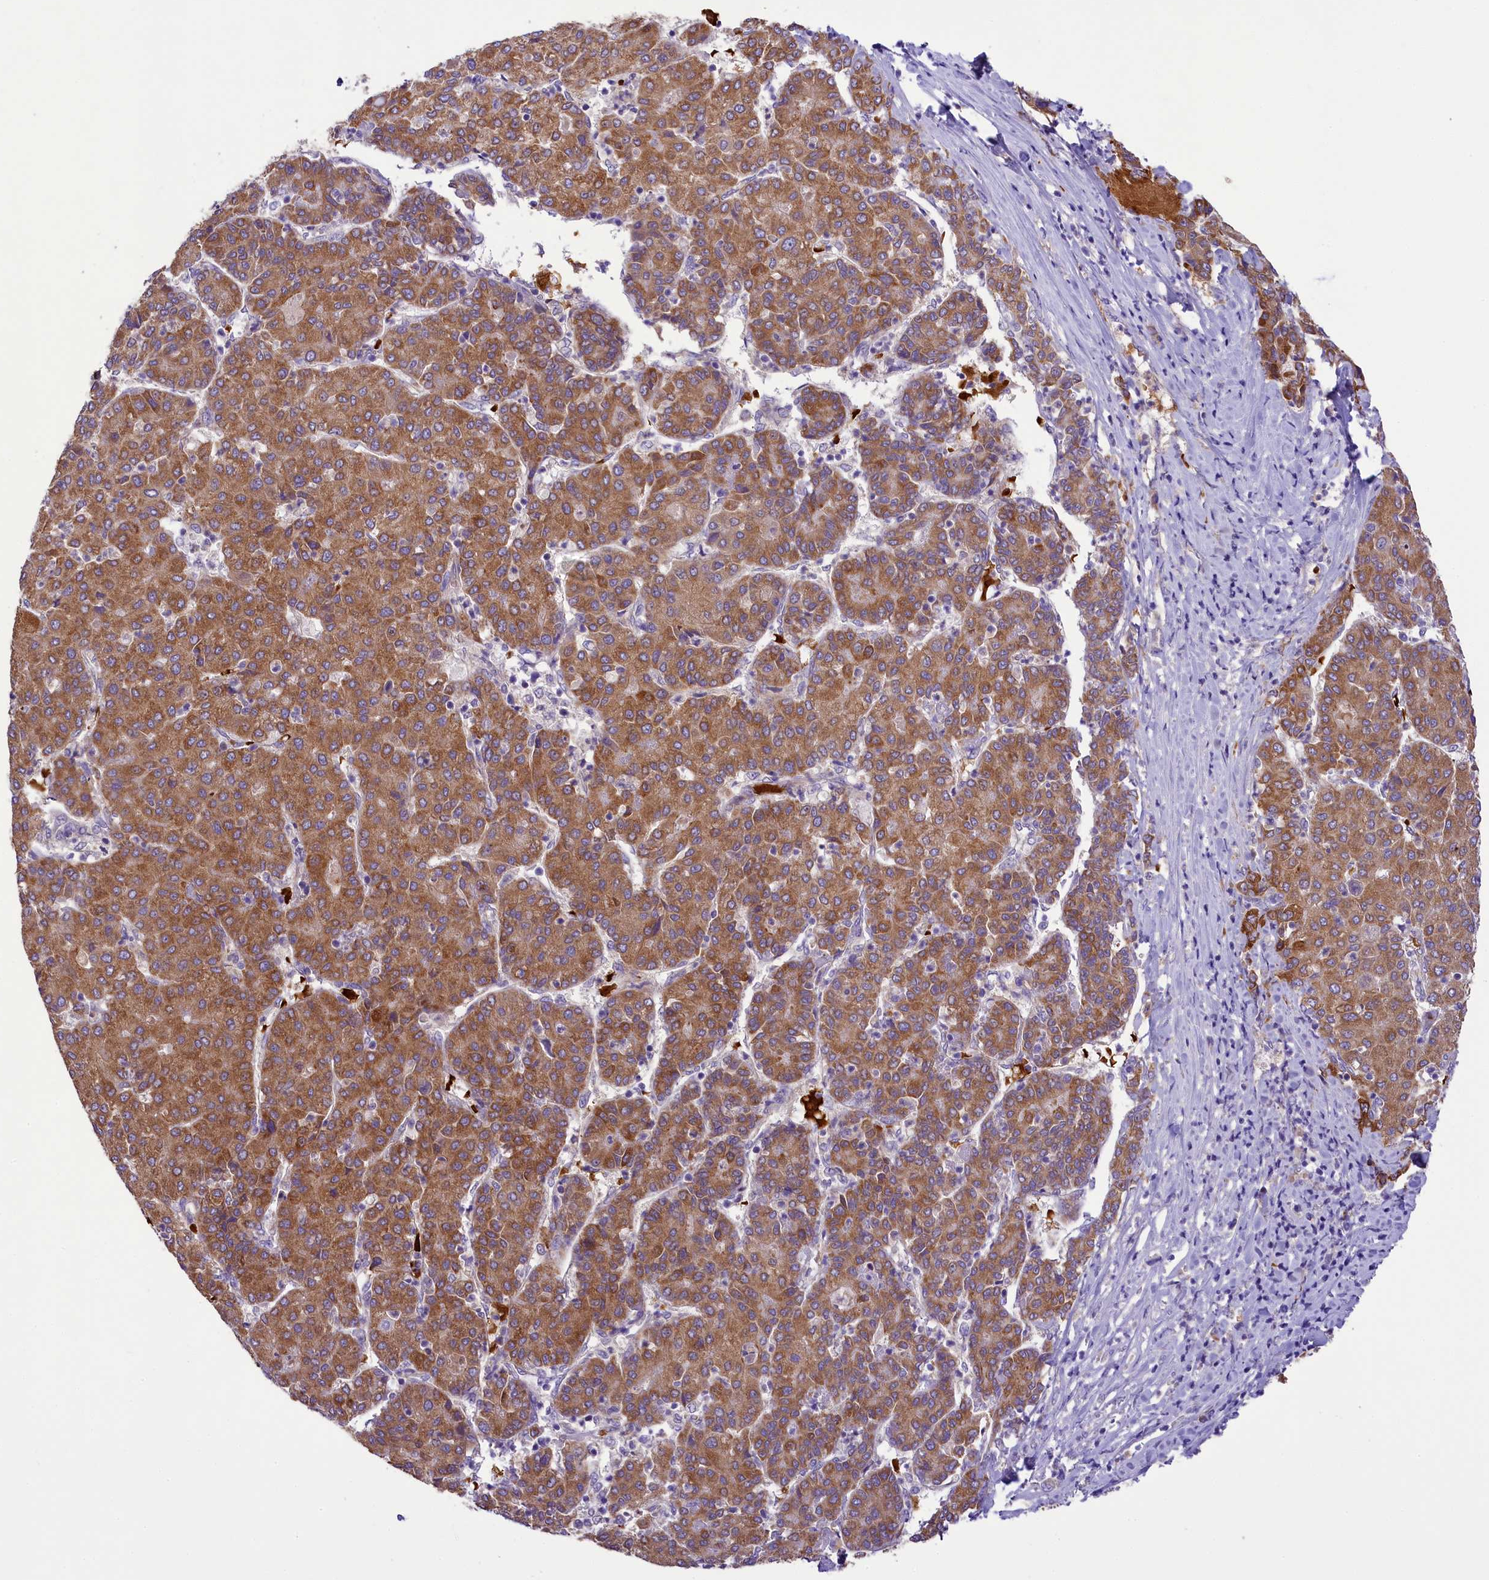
{"staining": {"intensity": "moderate", "quantity": ">75%", "location": "cytoplasmic/membranous"}, "tissue": "liver cancer", "cell_type": "Tumor cells", "image_type": "cancer", "snomed": [{"axis": "morphology", "description": "Carcinoma, Hepatocellular, NOS"}, {"axis": "topography", "description": "Liver"}], "caption": "The immunohistochemical stain shows moderate cytoplasmic/membranous expression in tumor cells of hepatocellular carcinoma (liver) tissue. The staining was performed using DAB, with brown indicating positive protein expression. Nuclei are stained blue with hematoxylin.", "gene": "LARP4", "patient": {"sex": "male", "age": 65}}